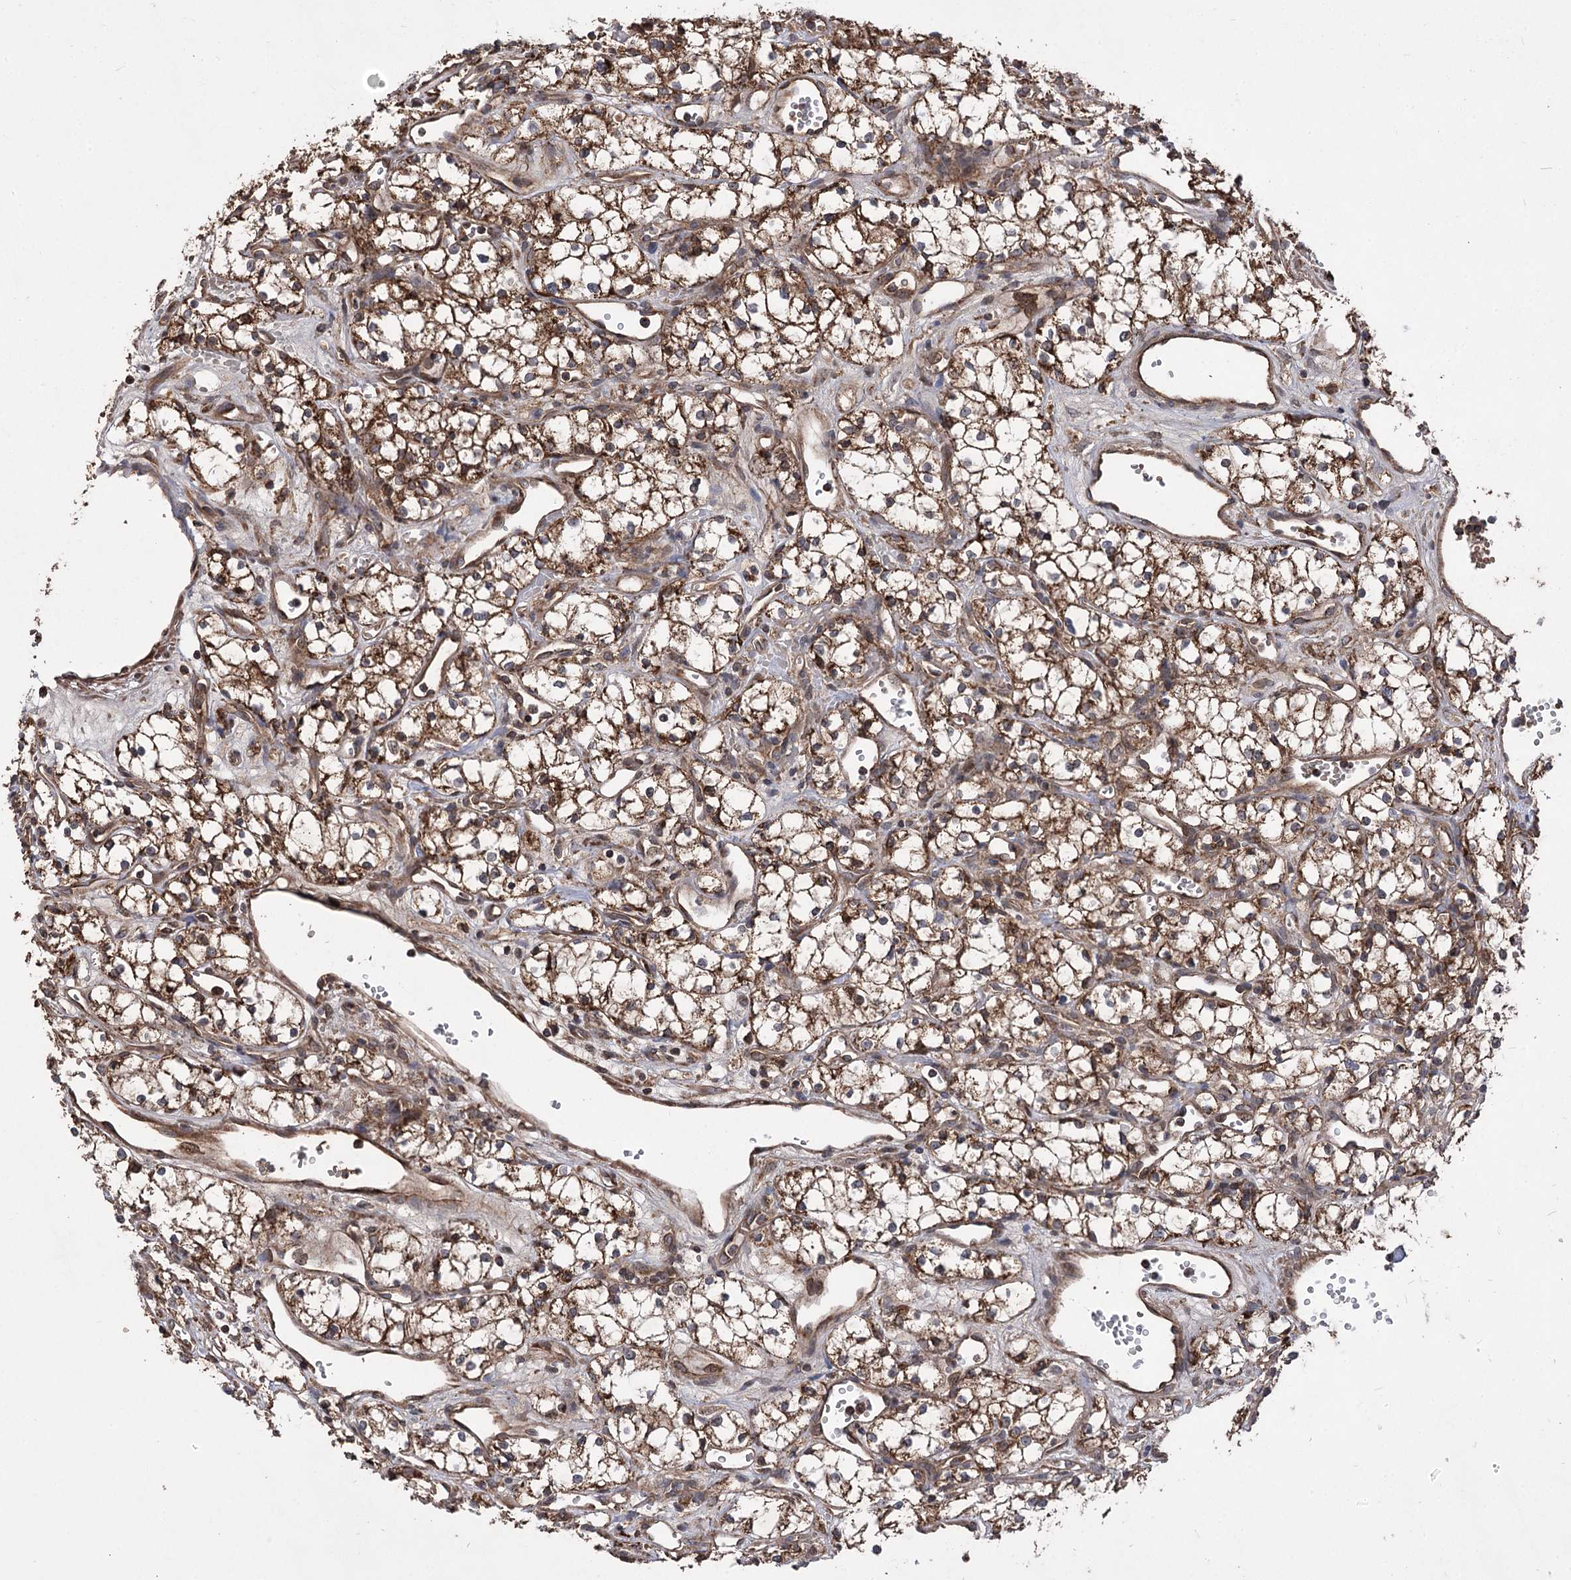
{"staining": {"intensity": "strong", "quantity": ">75%", "location": "cytoplasmic/membranous"}, "tissue": "renal cancer", "cell_type": "Tumor cells", "image_type": "cancer", "snomed": [{"axis": "morphology", "description": "Adenocarcinoma, NOS"}, {"axis": "topography", "description": "Kidney"}], "caption": "Renal cancer stained for a protein shows strong cytoplasmic/membranous positivity in tumor cells.", "gene": "RASSF3", "patient": {"sex": "male", "age": 59}}